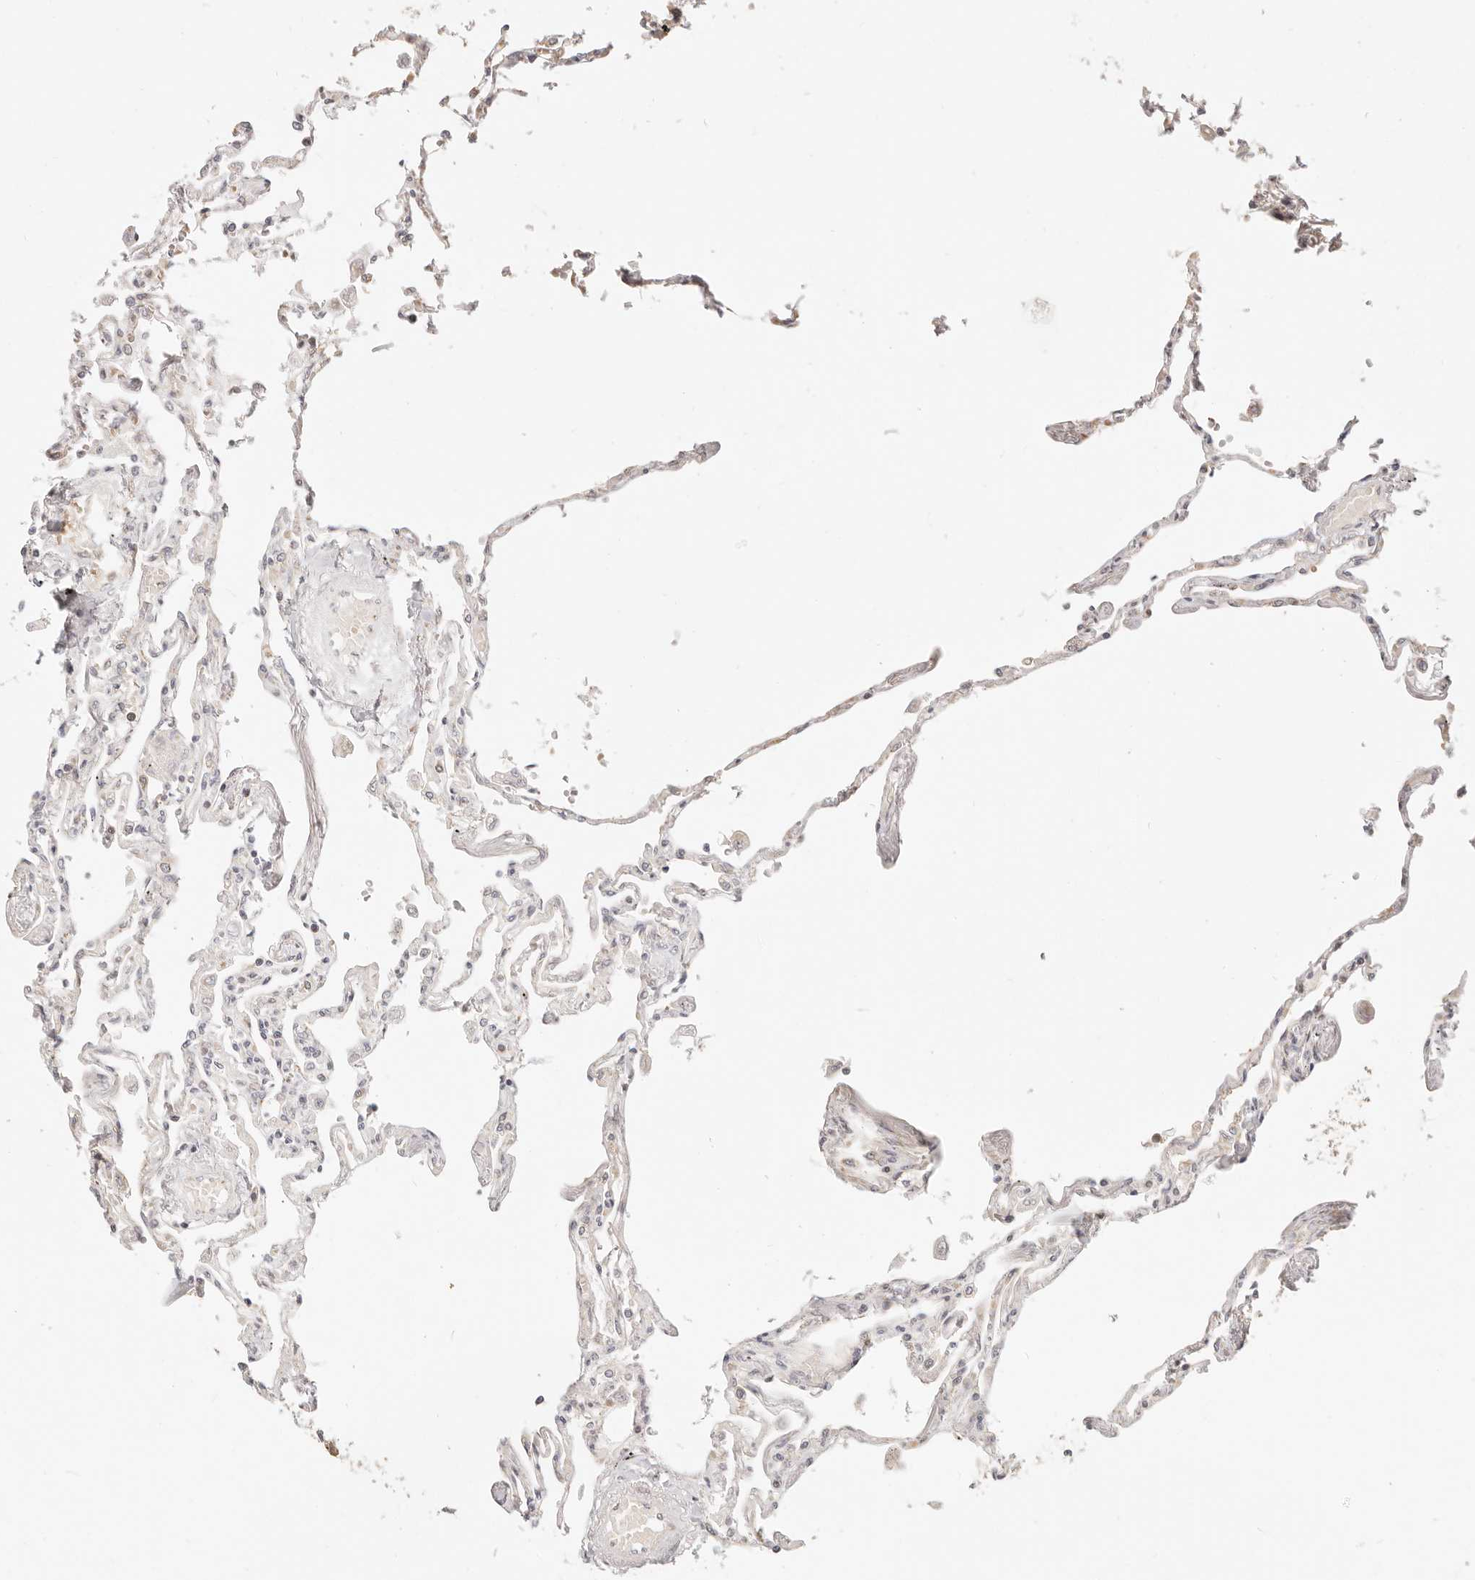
{"staining": {"intensity": "negative", "quantity": "none", "location": "none"}, "tissue": "lung", "cell_type": "Alveolar cells", "image_type": "normal", "snomed": [{"axis": "morphology", "description": "Normal tissue, NOS"}, {"axis": "topography", "description": "Lung"}], "caption": "An immunohistochemistry (IHC) image of unremarkable lung is shown. There is no staining in alveolar cells of lung. The staining is performed using DAB brown chromogen with nuclei counter-stained in using hematoxylin.", "gene": "FAM20B", "patient": {"sex": "female", "age": 67}}